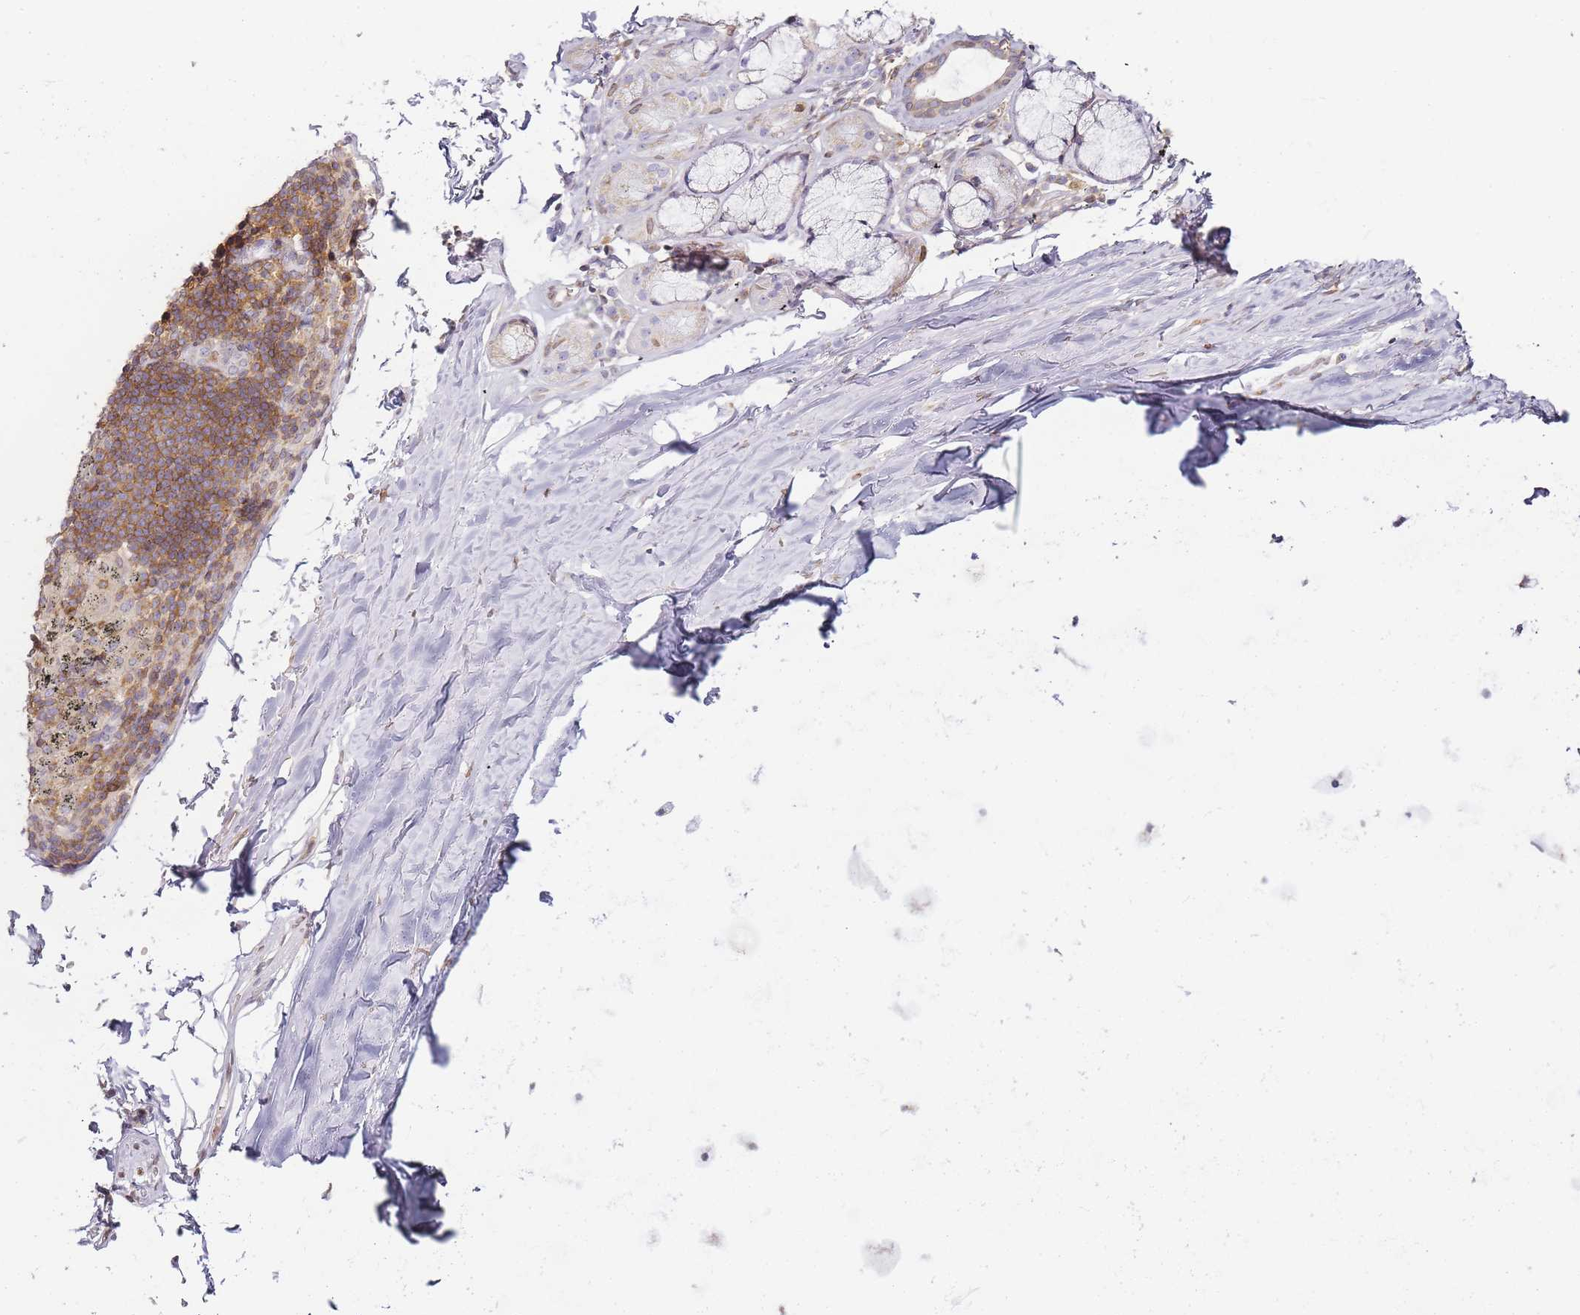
{"staining": {"intensity": "negative", "quantity": "none", "location": "none"}, "tissue": "adipose tissue", "cell_type": "Adipocytes", "image_type": "normal", "snomed": [{"axis": "morphology", "description": "Normal tissue, NOS"}, {"axis": "topography", "description": "Lymph node"}, {"axis": "topography", "description": "Bronchus"}], "caption": "Photomicrograph shows no significant protein positivity in adipocytes of normal adipose tissue. The staining is performed using DAB (3,3'-diaminobenzidine) brown chromogen with nuclei counter-stained in using hematoxylin.", "gene": "JAKMIP1", "patient": {"sex": "male", "age": 63}}